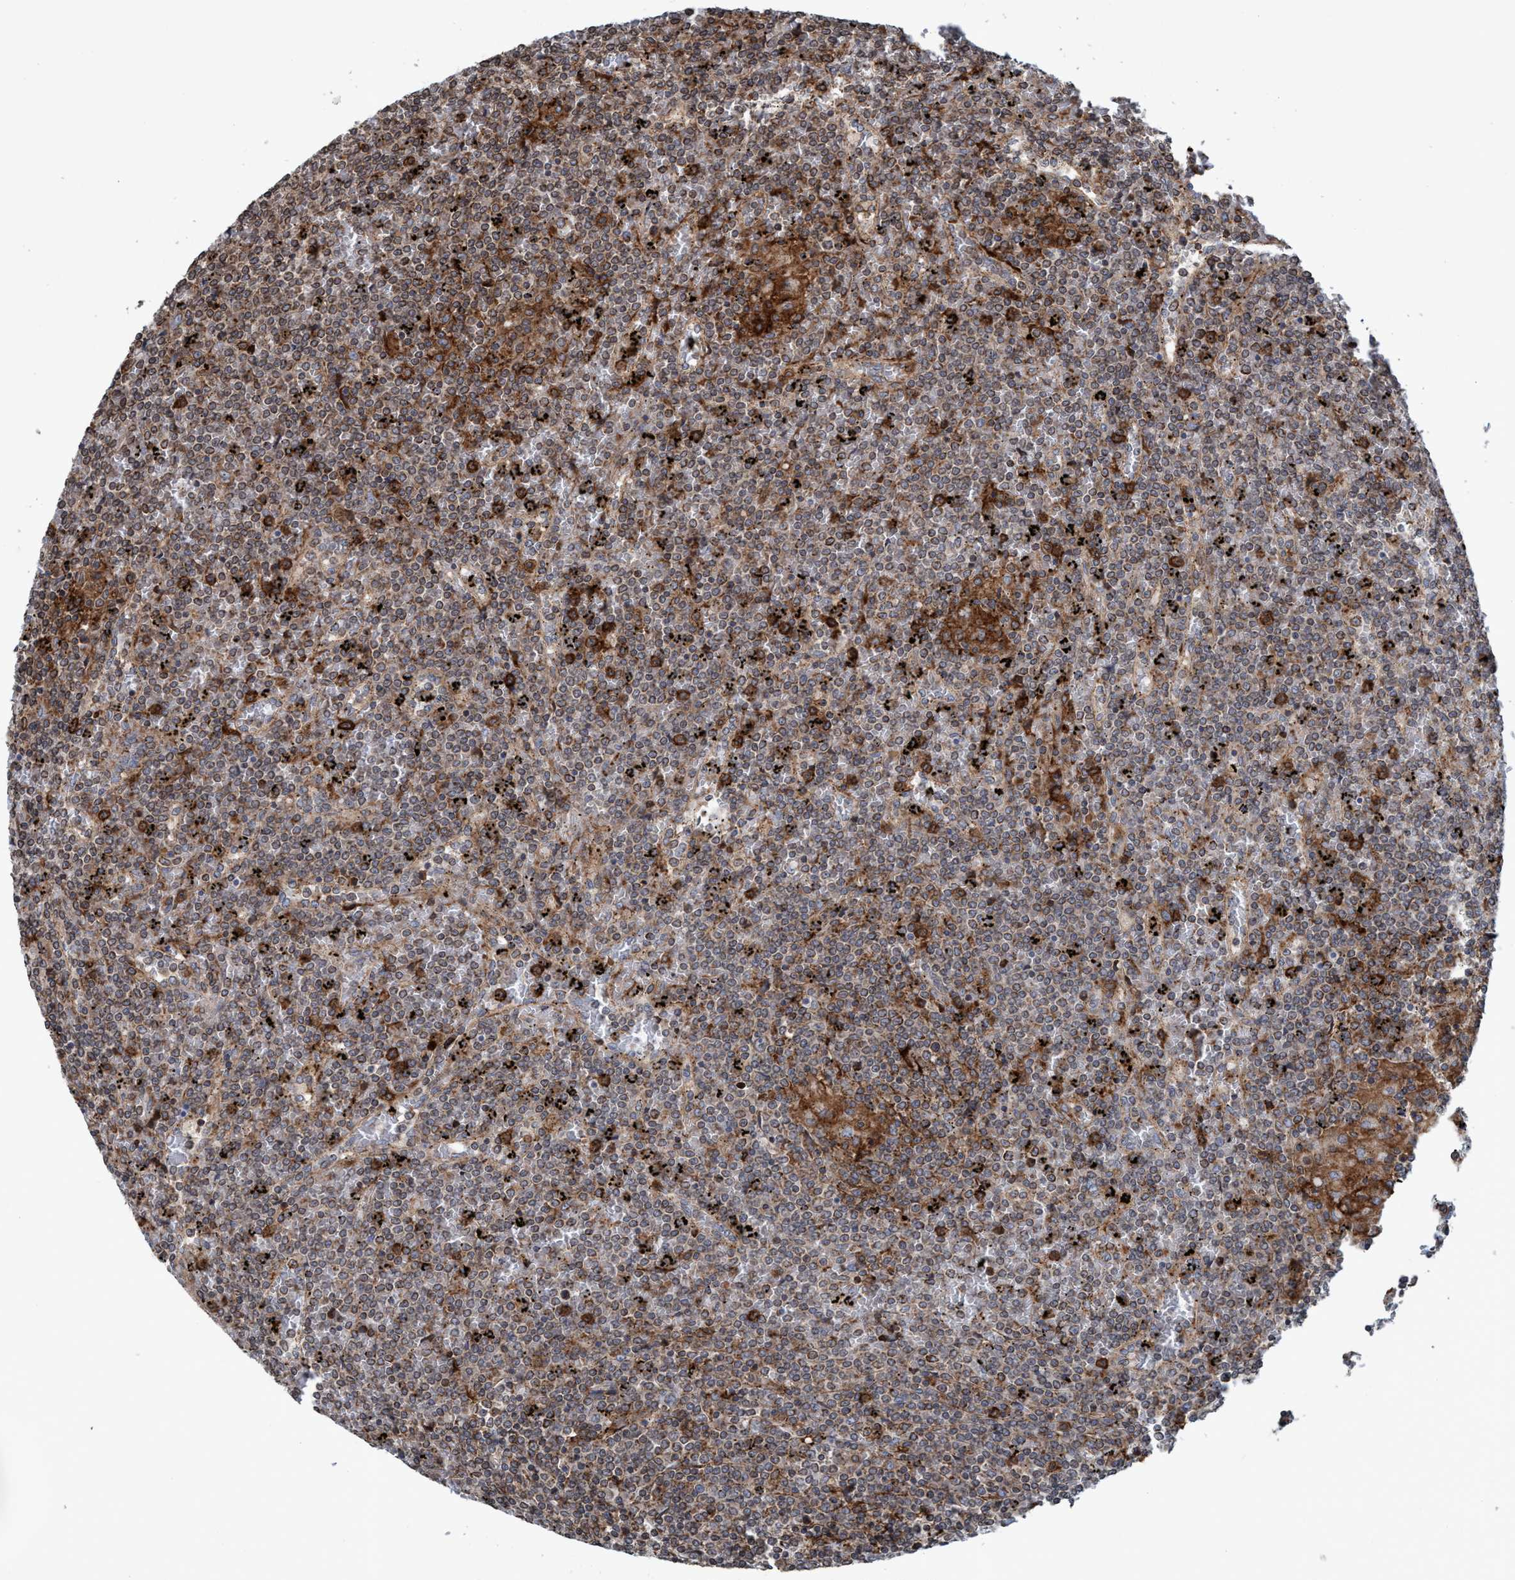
{"staining": {"intensity": "moderate", "quantity": "25%-75%", "location": "cytoplasmic/membranous"}, "tissue": "lymphoma", "cell_type": "Tumor cells", "image_type": "cancer", "snomed": [{"axis": "morphology", "description": "Malignant lymphoma, non-Hodgkin's type, Low grade"}, {"axis": "topography", "description": "Spleen"}], "caption": "Moderate cytoplasmic/membranous staining for a protein is present in about 25%-75% of tumor cells of lymphoma using immunohistochemistry.", "gene": "SLC16A3", "patient": {"sex": "female", "age": 19}}